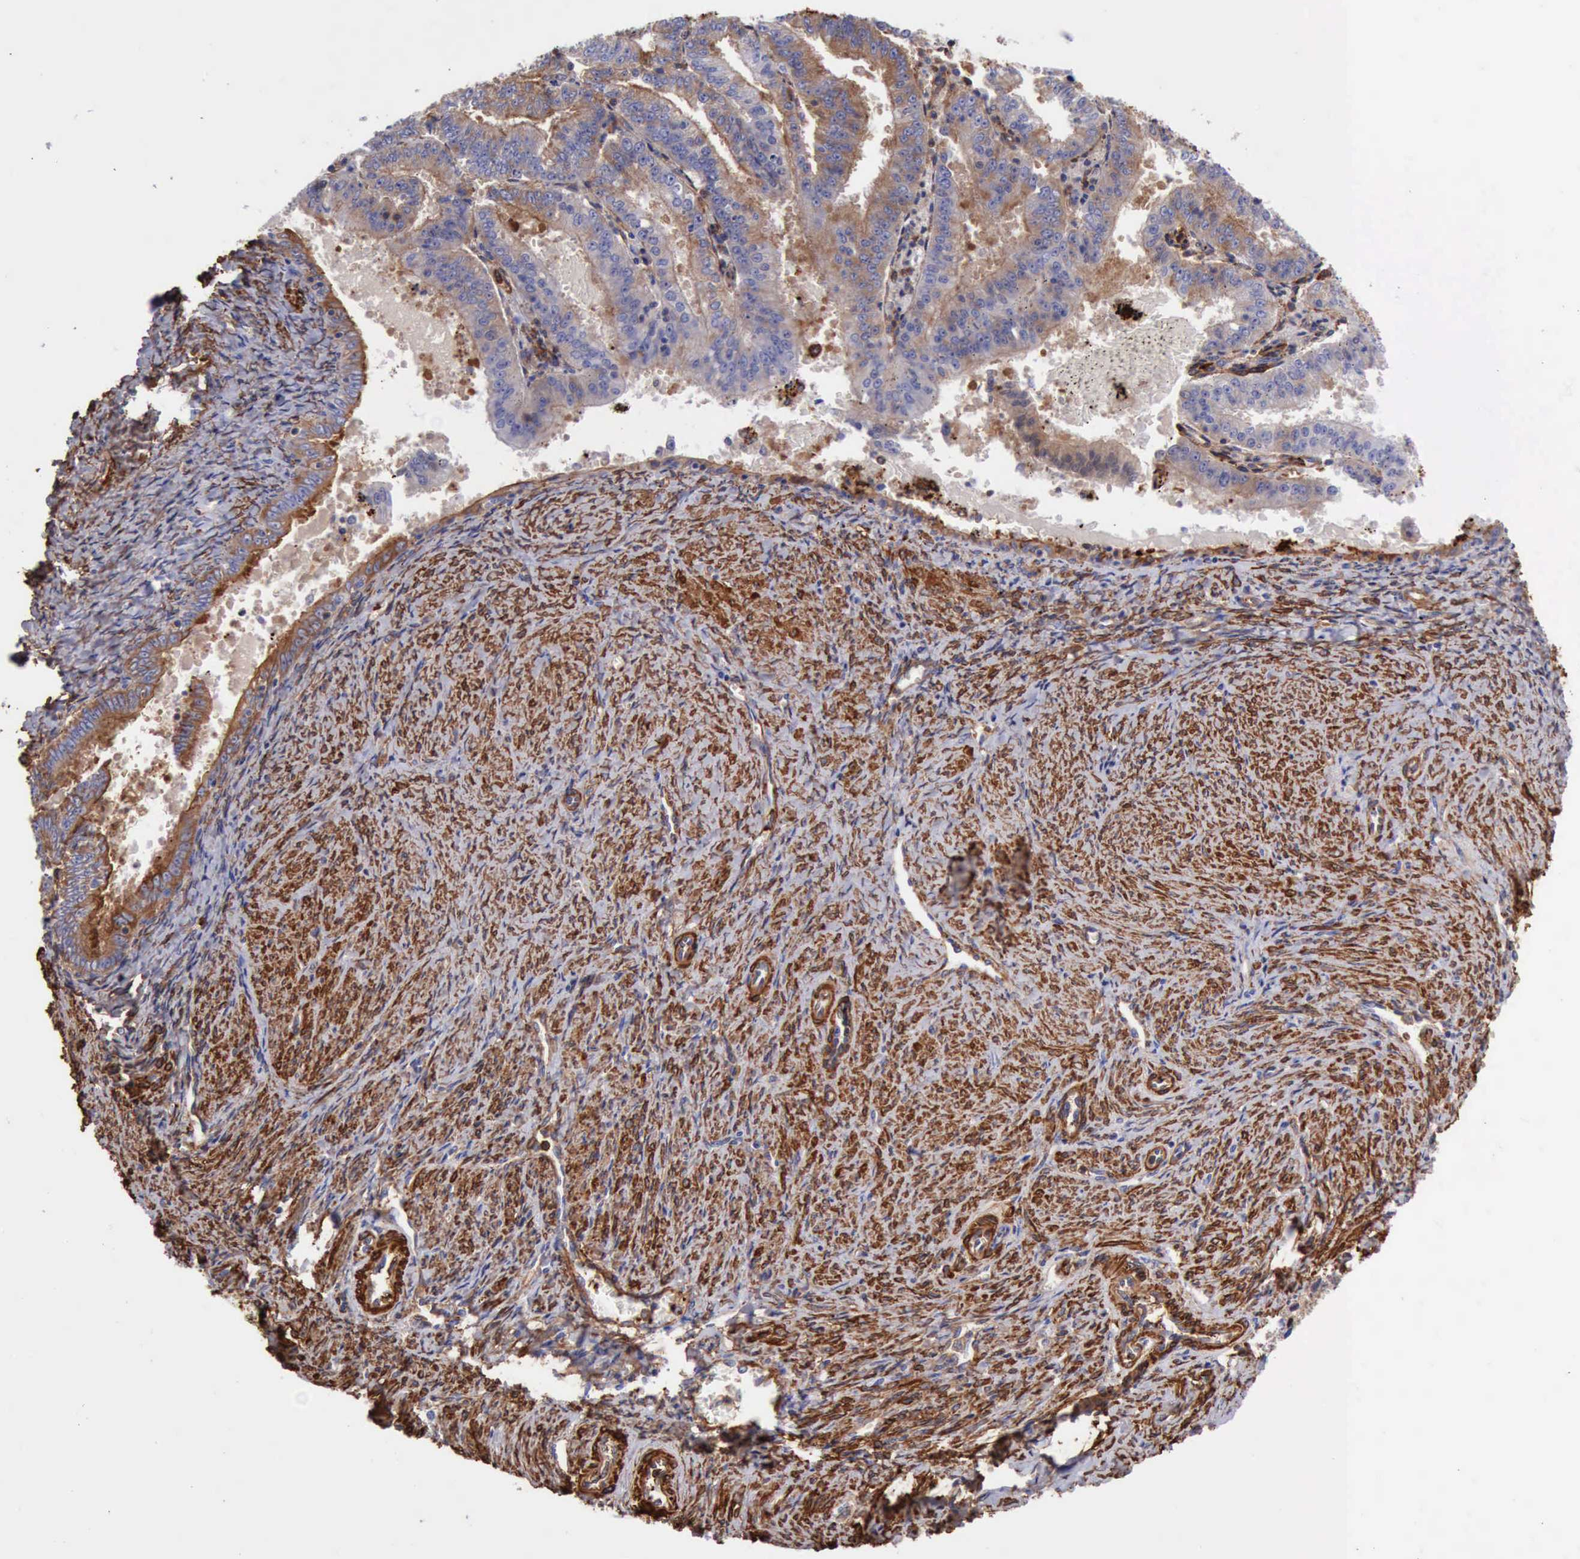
{"staining": {"intensity": "weak", "quantity": ">75%", "location": "cytoplasmic/membranous"}, "tissue": "endometrial cancer", "cell_type": "Tumor cells", "image_type": "cancer", "snomed": [{"axis": "morphology", "description": "Adenocarcinoma, NOS"}, {"axis": "topography", "description": "Endometrium"}], "caption": "Weak cytoplasmic/membranous expression for a protein is appreciated in approximately >75% of tumor cells of adenocarcinoma (endometrial) using immunohistochemistry.", "gene": "FLNA", "patient": {"sex": "female", "age": 66}}